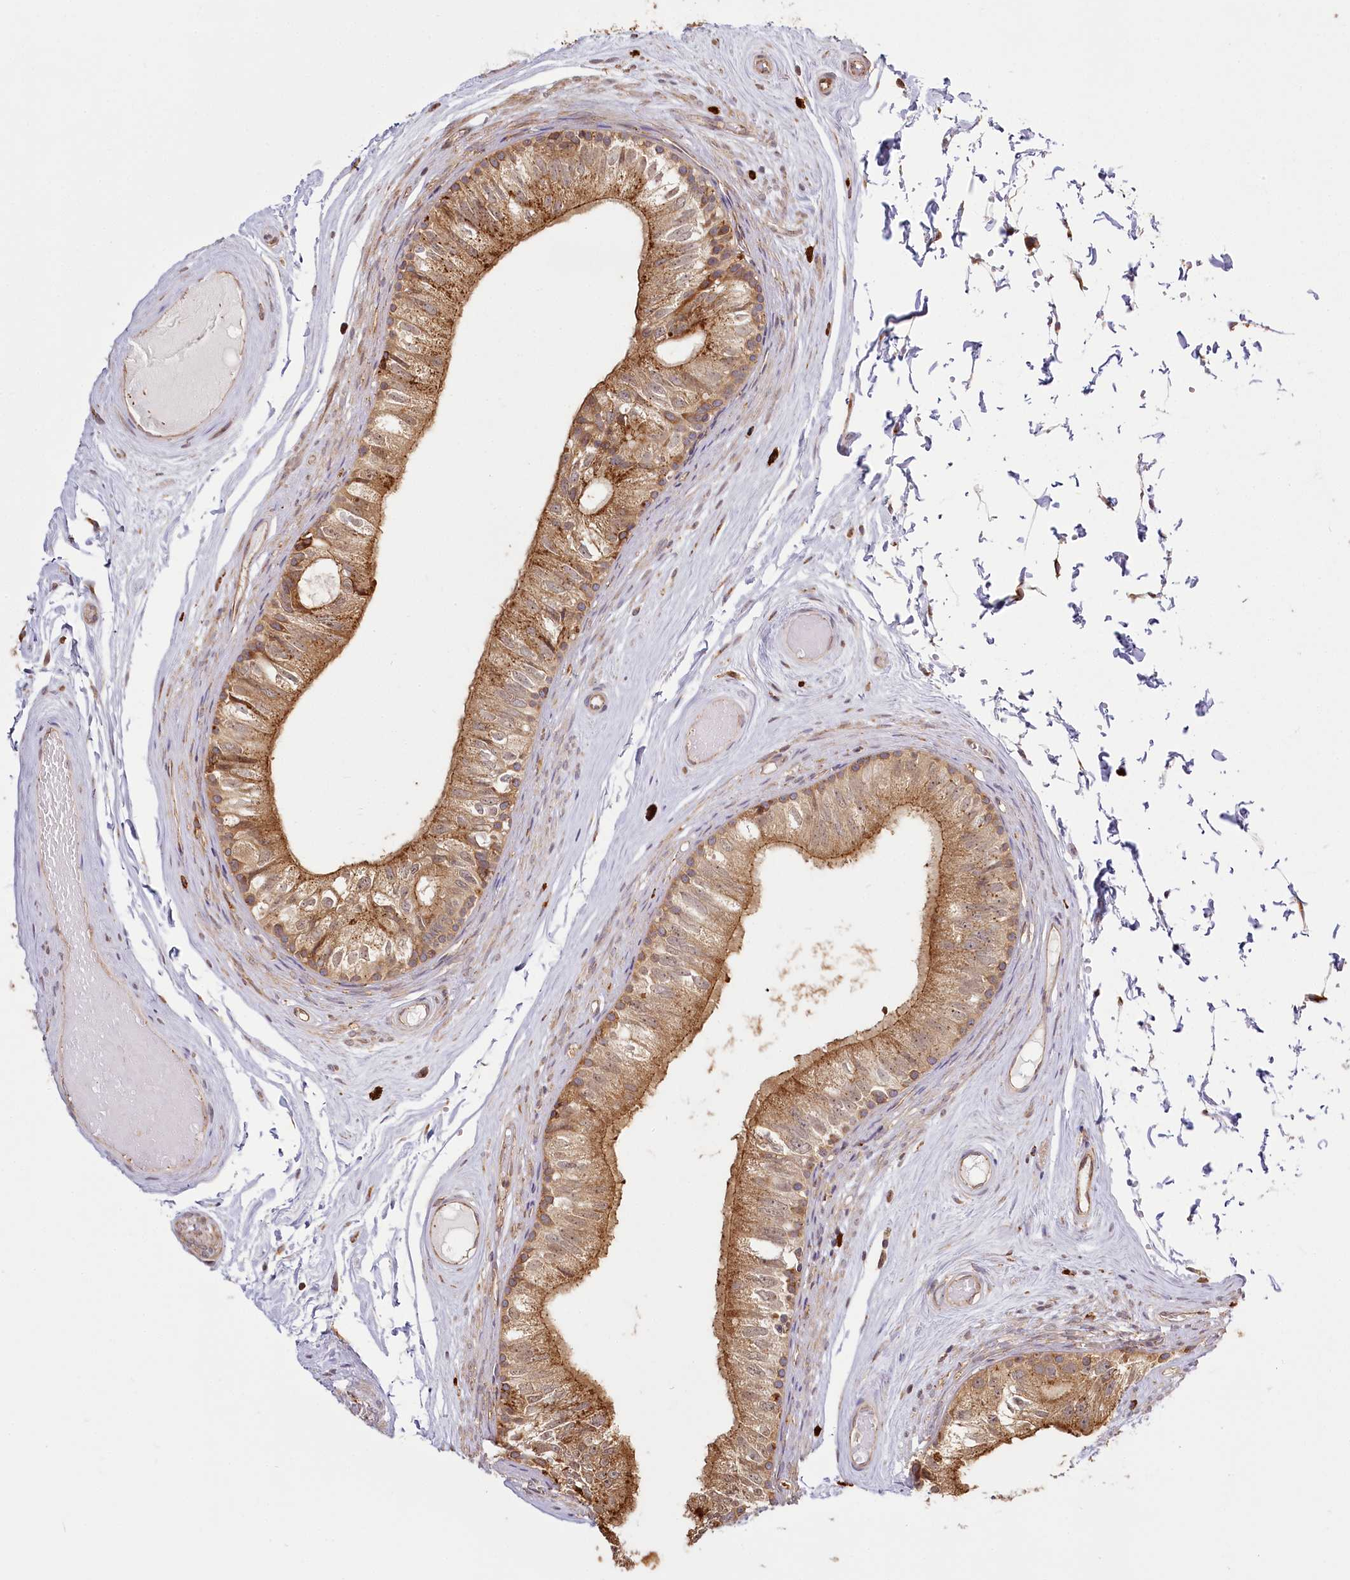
{"staining": {"intensity": "strong", "quantity": "25%-75%", "location": "cytoplasmic/membranous"}, "tissue": "epididymis", "cell_type": "Glandular cells", "image_type": "normal", "snomed": [{"axis": "morphology", "description": "Normal tissue, NOS"}, {"axis": "topography", "description": "Epididymis"}], "caption": "Immunohistochemical staining of unremarkable human epididymis shows high levels of strong cytoplasmic/membranous expression in about 25%-75% of glandular cells.", "gene": "FAM13A", "patient": {"sex": "male", "age": 79}}